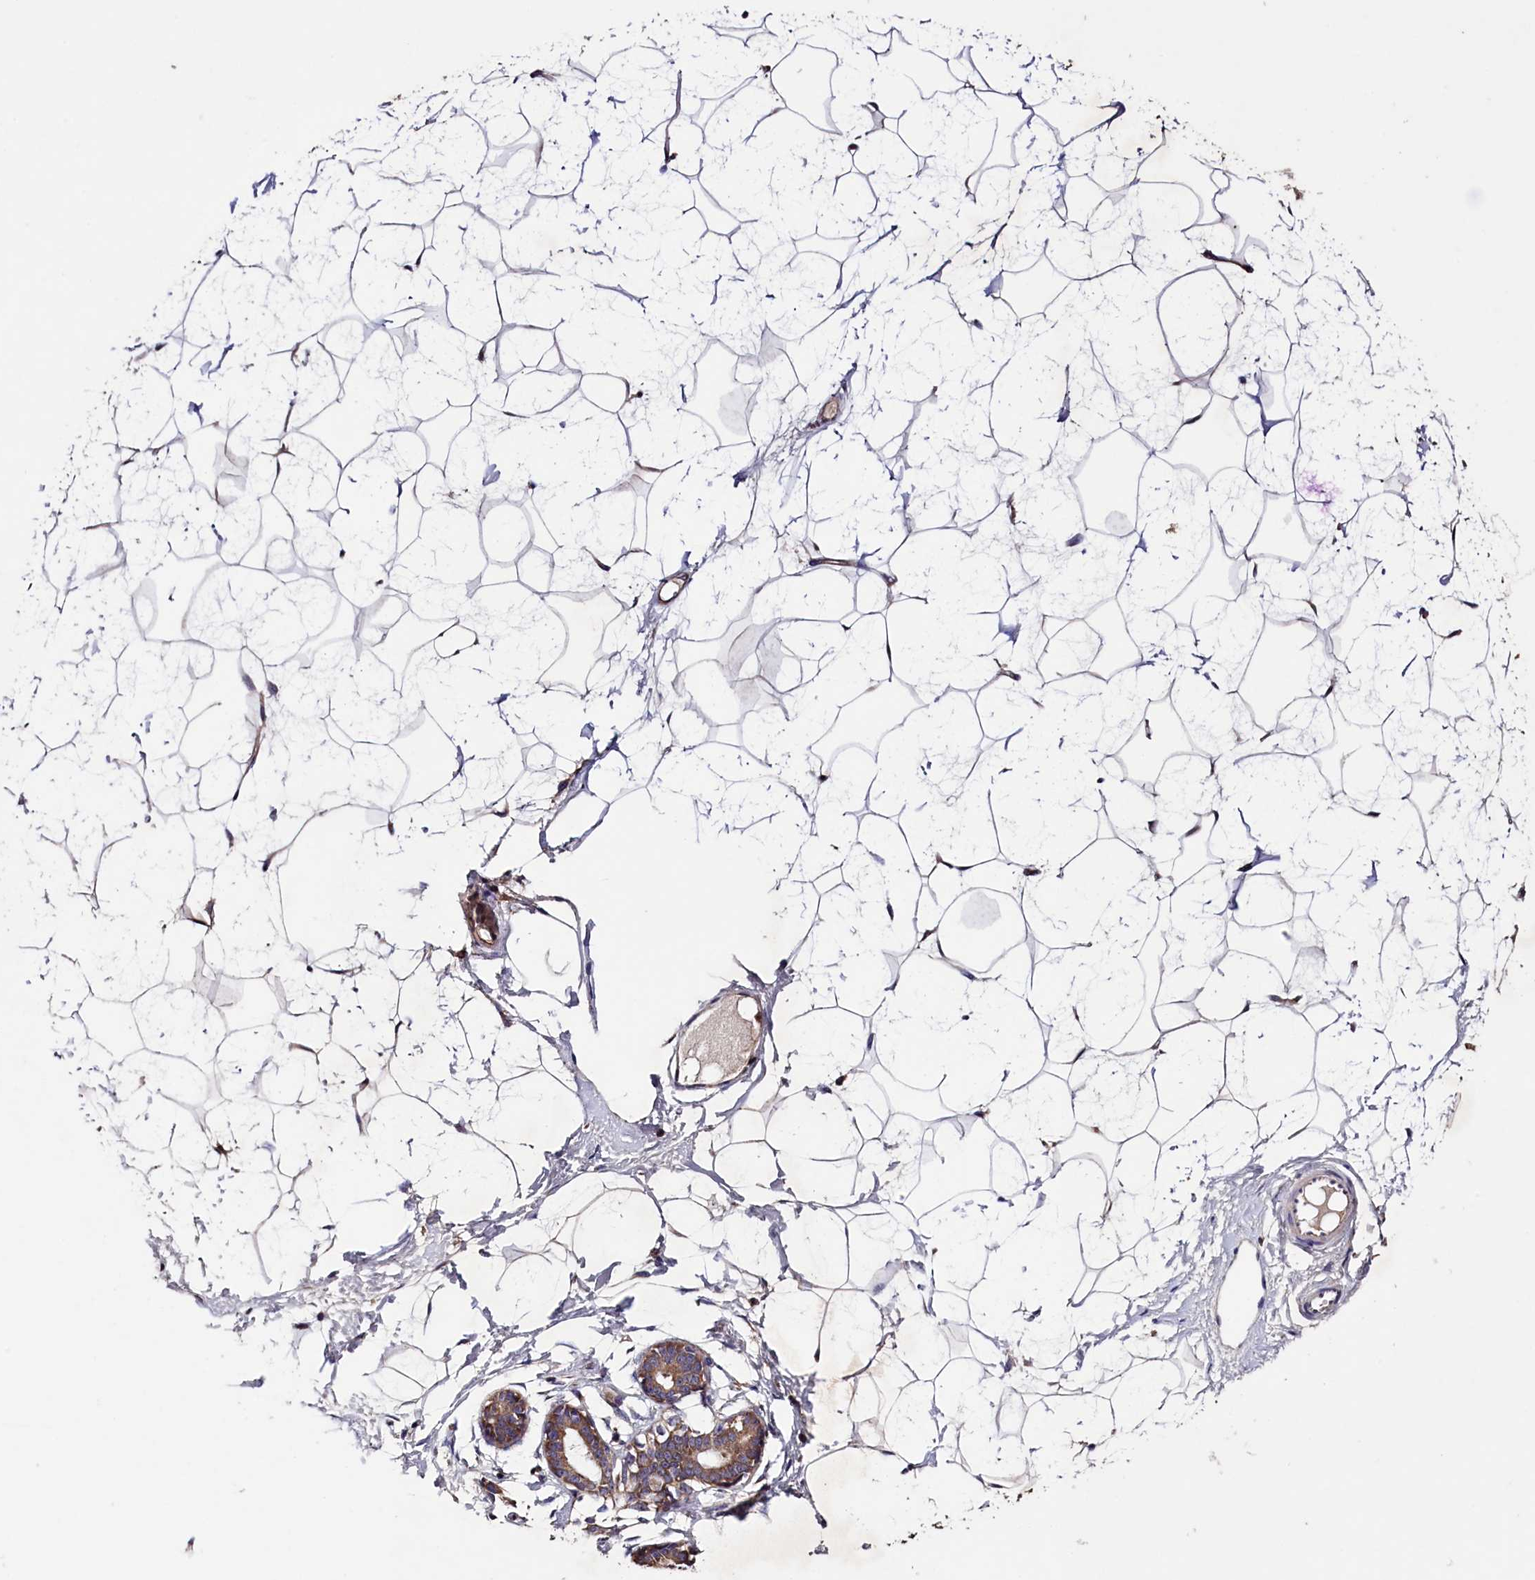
{"staining": {"intensity": "negative", "quantity": "none", "location": "none"}, "tissue": "breast", "cell_type": "Adipocytes", "image_type": "normal", "snomed": [{"axis": "morphology", "description": "Normal tissue, NOS"}, {"axis": "morphology", "description": "Adenoma, NOS"}, {"axis": "topography", "description": "Breast"}], "caption": "Photomicrograph shows no protein positivity in adipocytes of normal breast.", "gene": "BLTP3B", "patient": {"sex": "female", "age": 23}}